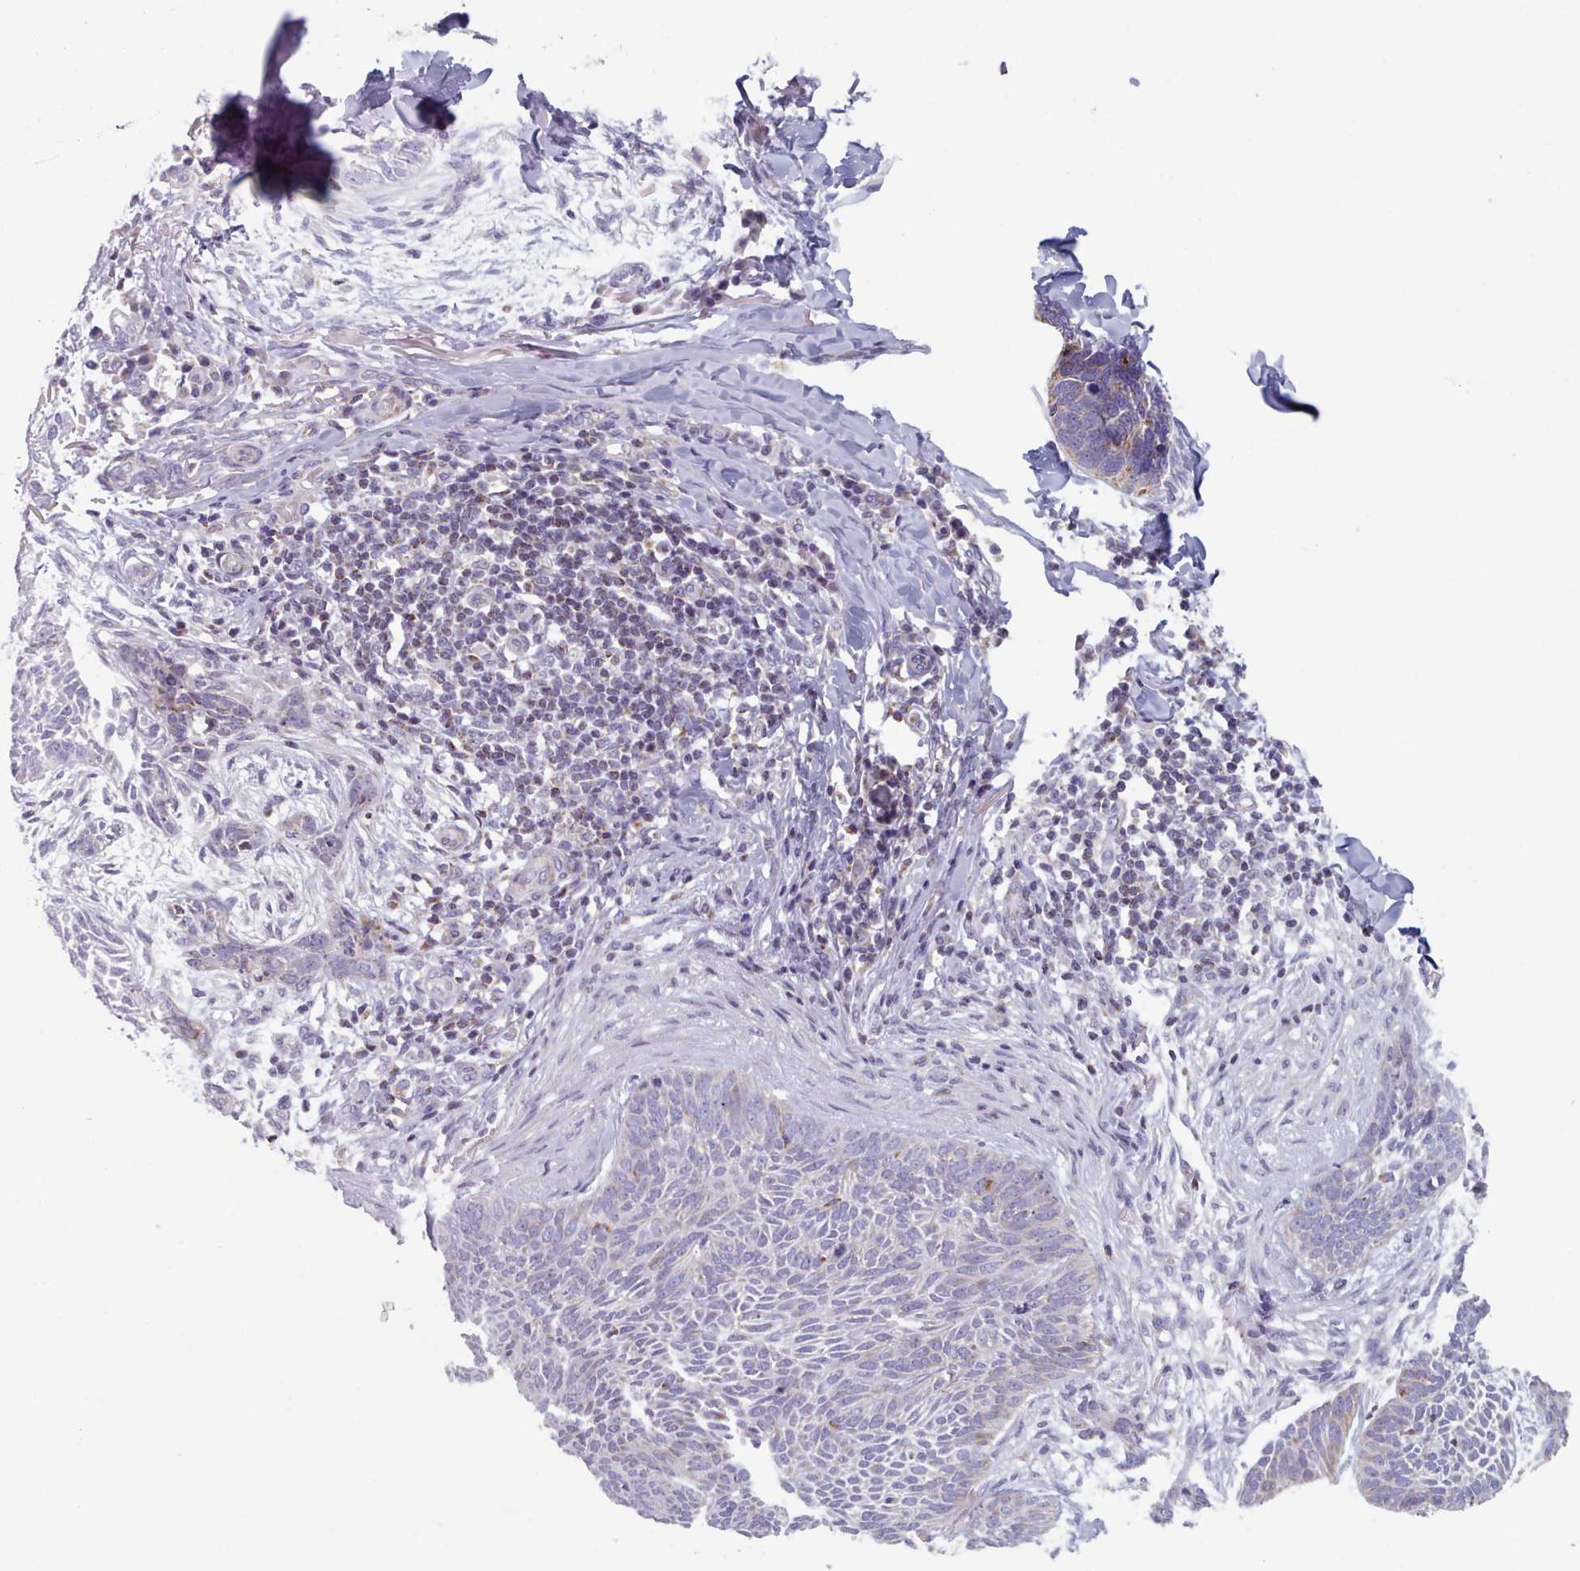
{"staining": {"intensity": "negative", "quantity": "none", "location": "none"}, "tissue": "skin cancer", "cell_type": "Tumor cells", "image_type": "cancer", "snomed": [{"axis": "morphology", "description": "Basal cell carcinoma"}, {"axis": "topography", "description": "Skin"}], "caption": "IHC micrograph of neoplastic tissue: skin basal cell carcinoma stained with DAB shows no significant protein staining in tumor cells.", "gene": "FAM170B", "patient": {"sex": "male", "age": 85}}